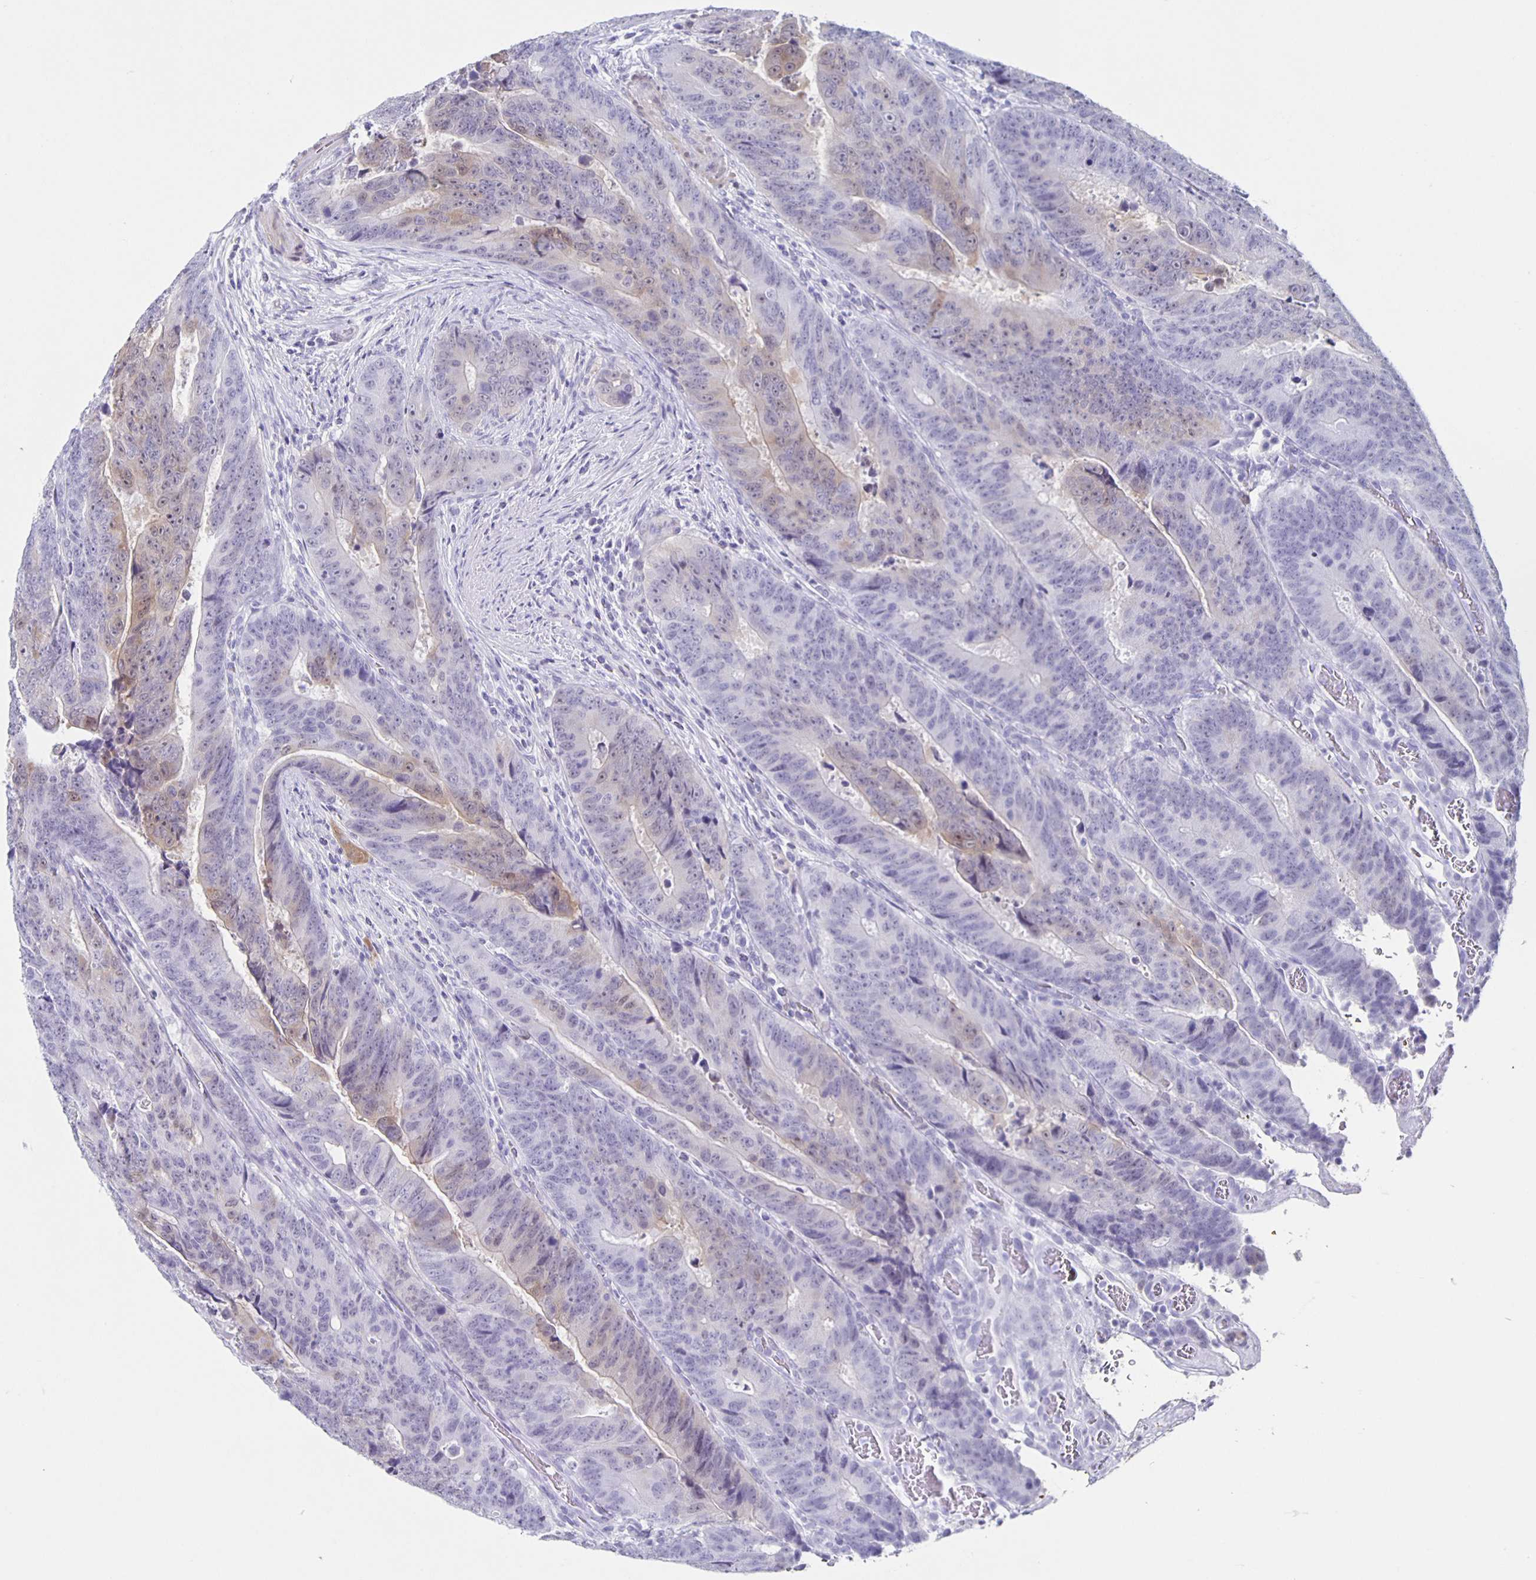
{"staining": {"intensity": "weak", "quantity": "<25%", "location": "cytoplasmic/membranous,nuclear"}, "tissue": "colorectal cancer", "cell_type": "Tumor cells", "image_type": "cancer", "snomed": [{"axis": "morphology", "description": "Adenocarcinoma, NOS"}, {"axis": "topography", "description": "Colon"}], "caption": "Tumor cells show no significant staining in colorectal cancer.", "gene": "TPPP", "patient": {"sex": "female", "age": 48}}